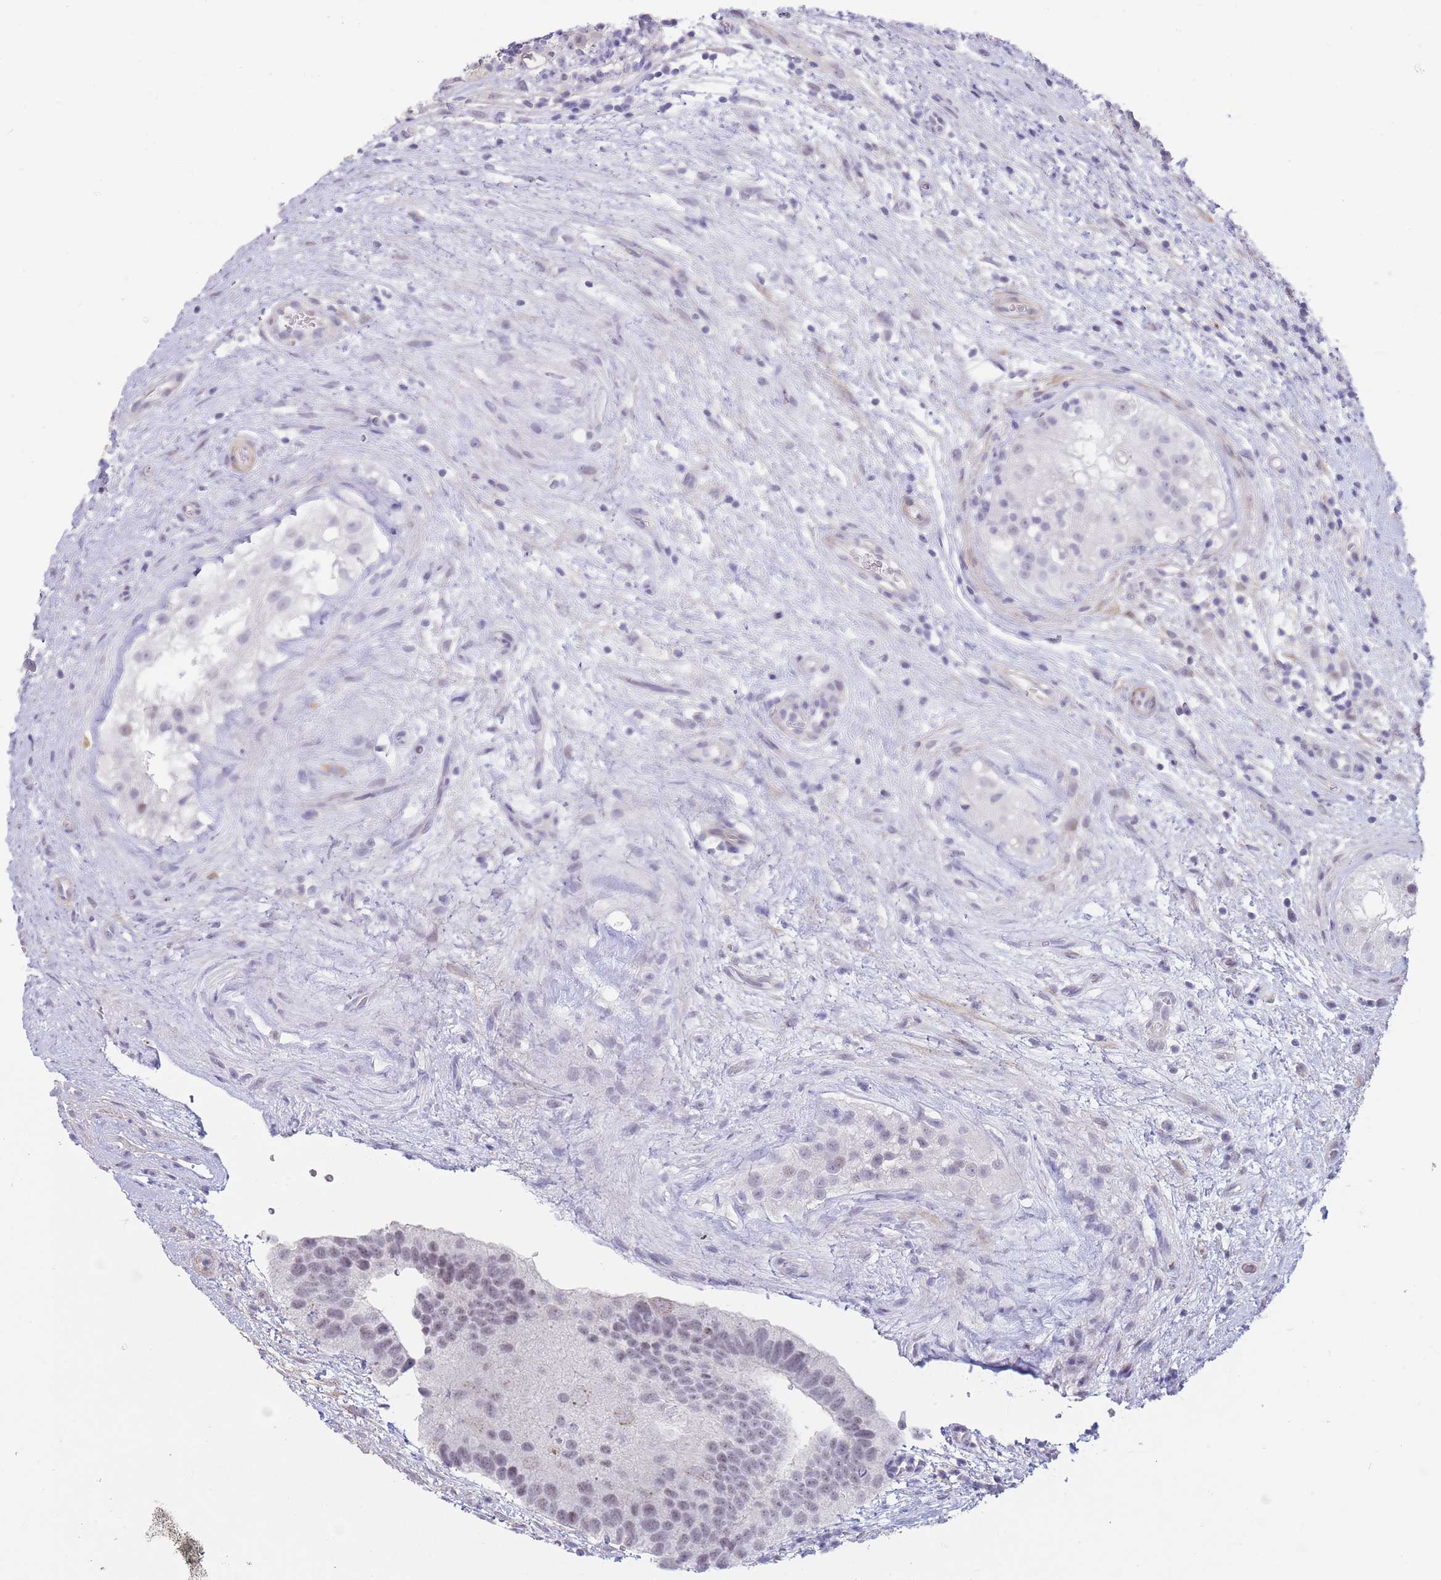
{"staining": {"intensity": "negative", "quantity": "none", "location": "none"}, "tissue": "testis cancer", "cell_type": "Tumor cells", "image_type": "cancer", "snomed": [{"axis": "morphology", "description": "Normal tissue, NOS"}, {"axis": "morphology", "description": "Carcinoma, Embryonal, NOS"}, {"axis": "topography", "description": "Testis"}], "caption": "Human embryonal carcinoma (testis) stained for a protein using IHC reveals no positivity in tumor cells.", "gene": "ASAP3", "patient": {"sex": "male", "age": 32}}